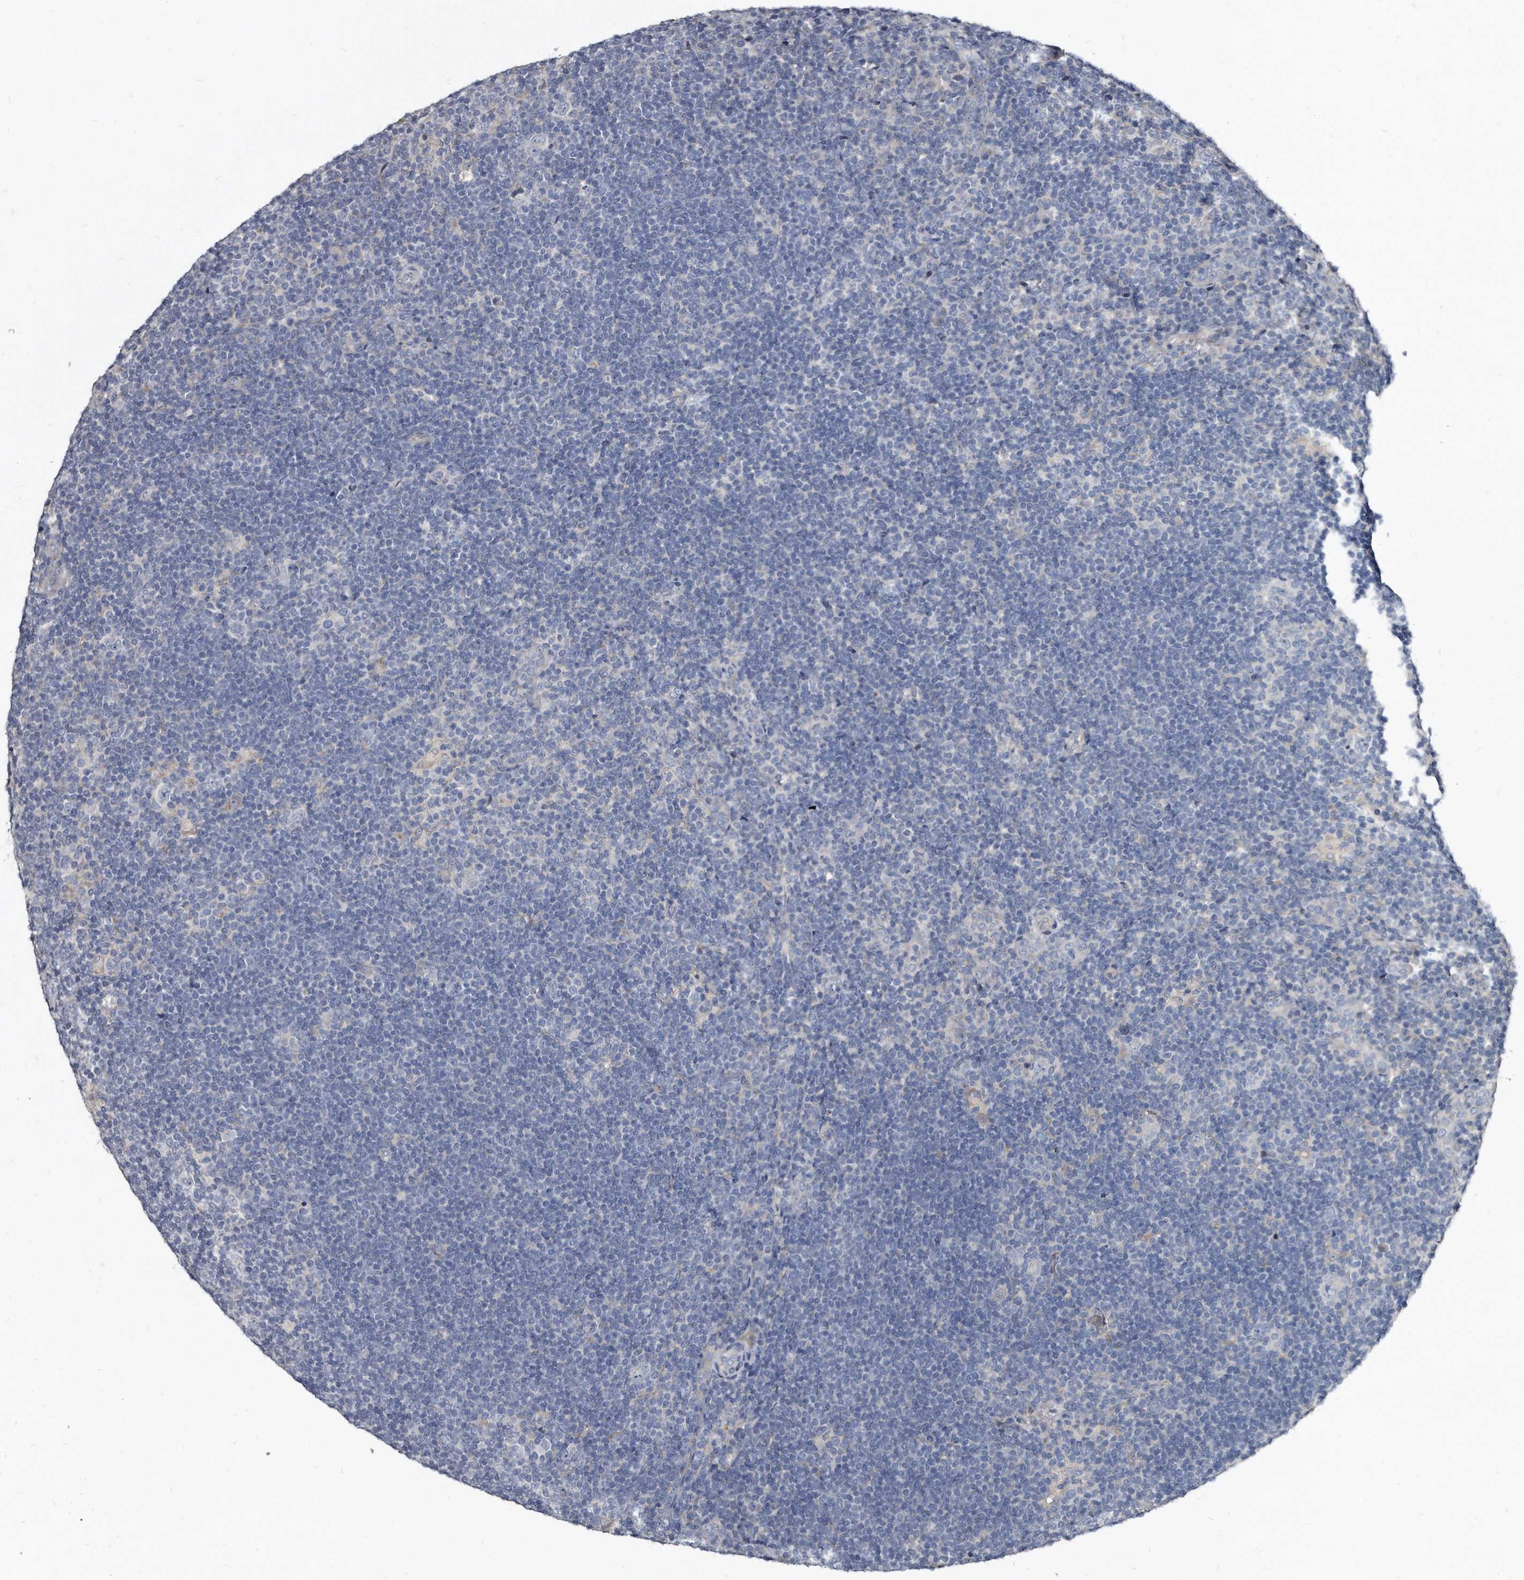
{"staining": {"intensity": "negative", "quantity": "none", "location": "none"}, "tissue": "lymphoma", "cell_type": "Tumor cells", "image_type": "cancer", "snomed": [{"axis": "morphology", "description": "Hodgkin's disease, NOS"}, {"axis": "topography", "description": "Lymph node"}], "caption": "The IHC micrograph has no significant staining in tumor cells of Hodgkin's disease tissue. (DAB (3,3'-diaminobenzidine) immunohistochemistry visualized using brightfield microscopy, high magnification).", "gene": "KLHDC3", "patient": {"sex": "female", "age": 57}}